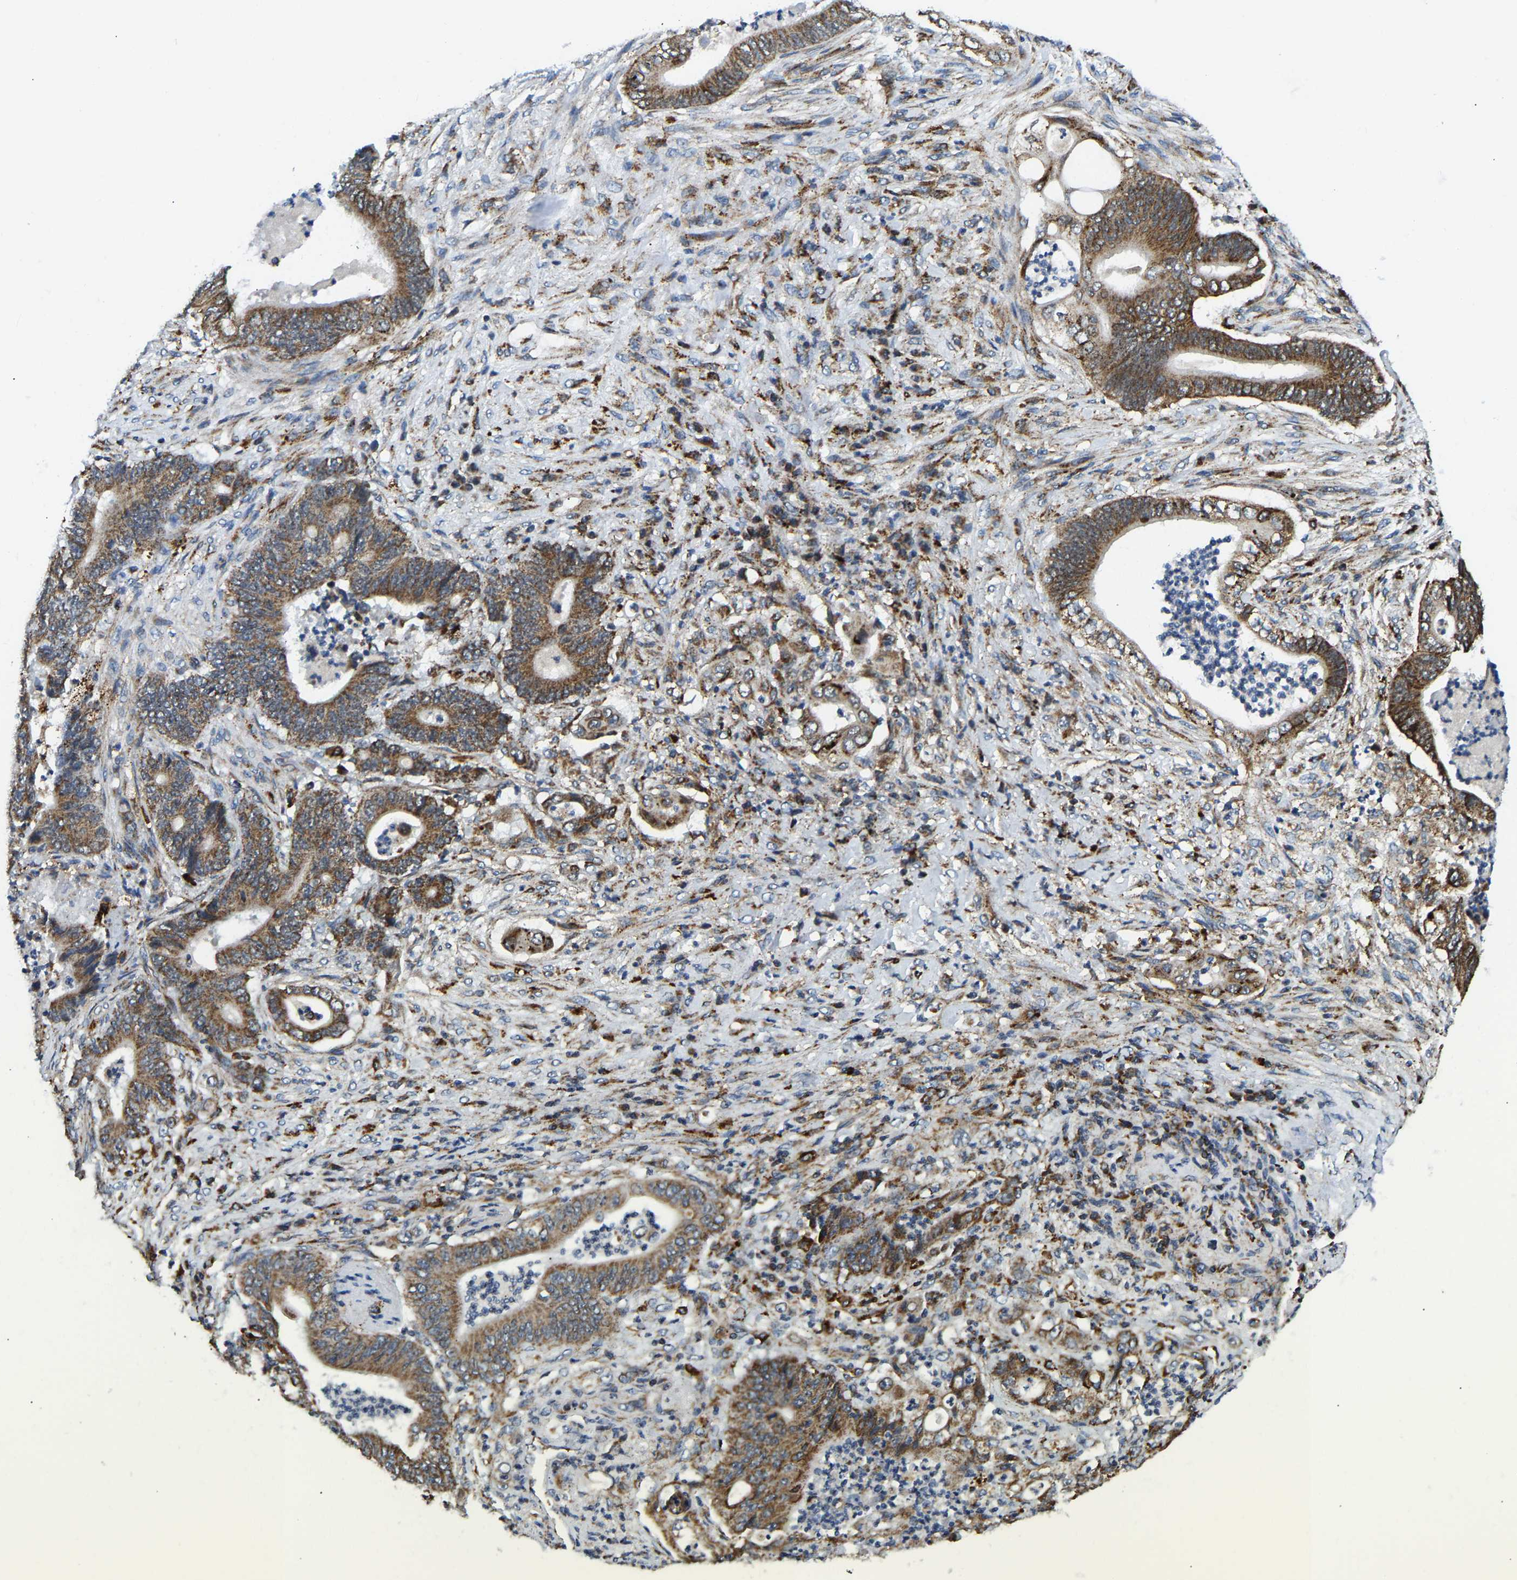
{"staining": {"intensity": "moderate", "quantity": ">75%", "location": "cytoplasmic/membranous"}, "tissue": "stomach cancer", "cell_type": "Tumor cells", "image_type": "cancer", "snomed": [{"axis": "morphology", "description": "Adenocarcinoma, NOS"}, {"axis": "topography", "description": "Stomach"}], "caption": "This micrograph shows stomach cancer (adenocarcinoma) stained with immunohistochemistry (IHC) to label a protein in brown. The cytoplasmic/membranous of tumor cells show moderate positivity for the protein. Nuclei are counter-stained blue.", "gene": "GIMAP7", "patient": {"sex": "female", "age": 73}}